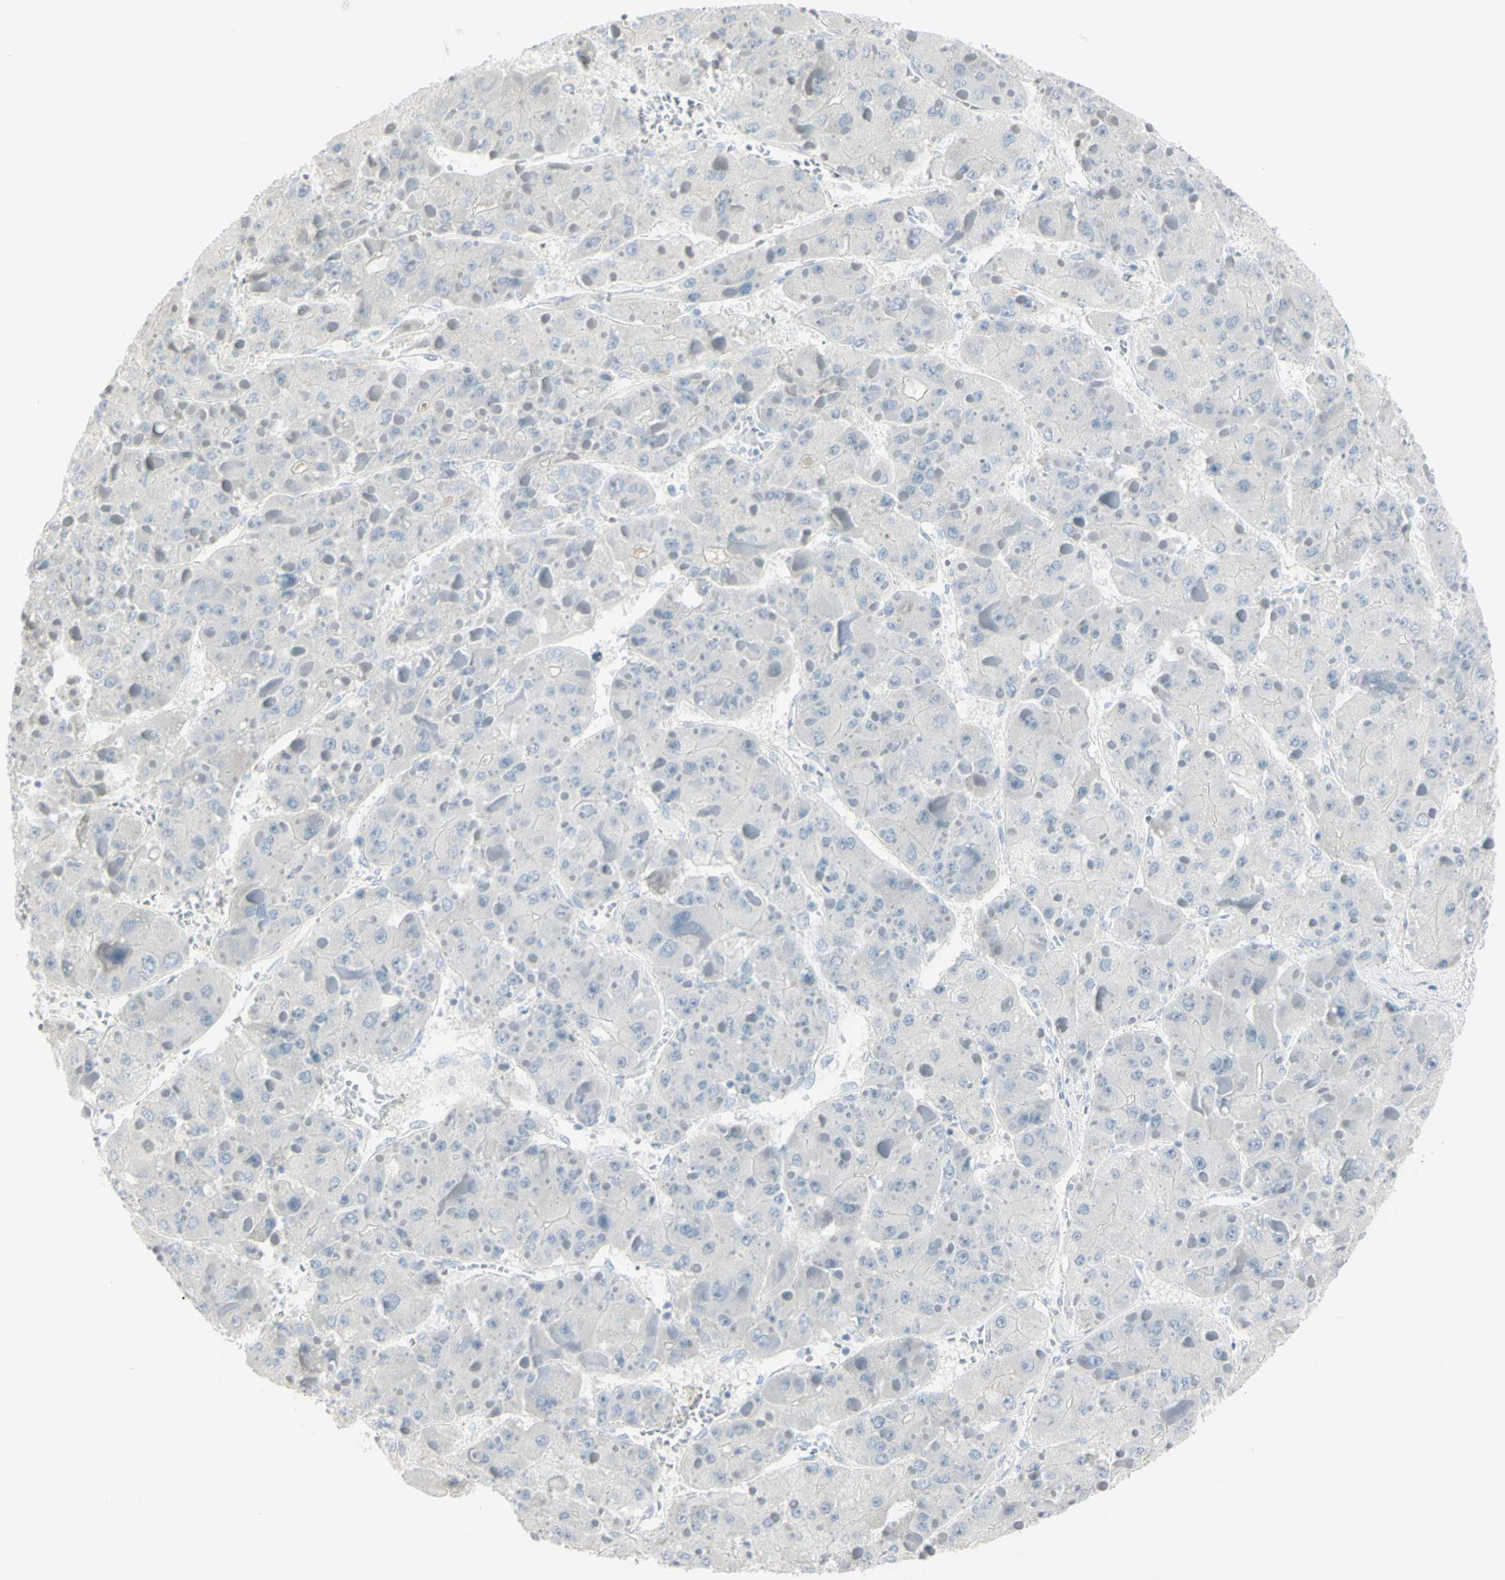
{"staining": {"intensity": "negative", "quantity": "none", "location": "none"}, "tissue": "liver cancer", "cell_type": "Tumor cells", "image_type": "cancer", "snomed": [{"axis": "morphology", "description": "Carcinoma, Hepatocellular, NOS"}, {"axis": "topography", "description": "Liver"}], "caption": "Immunohistochemistry of liver hepatocellular carcinoma displays no expression in tumor cells.", "gene": "PIP", "patient": {"sex": "female", "age": 73}}